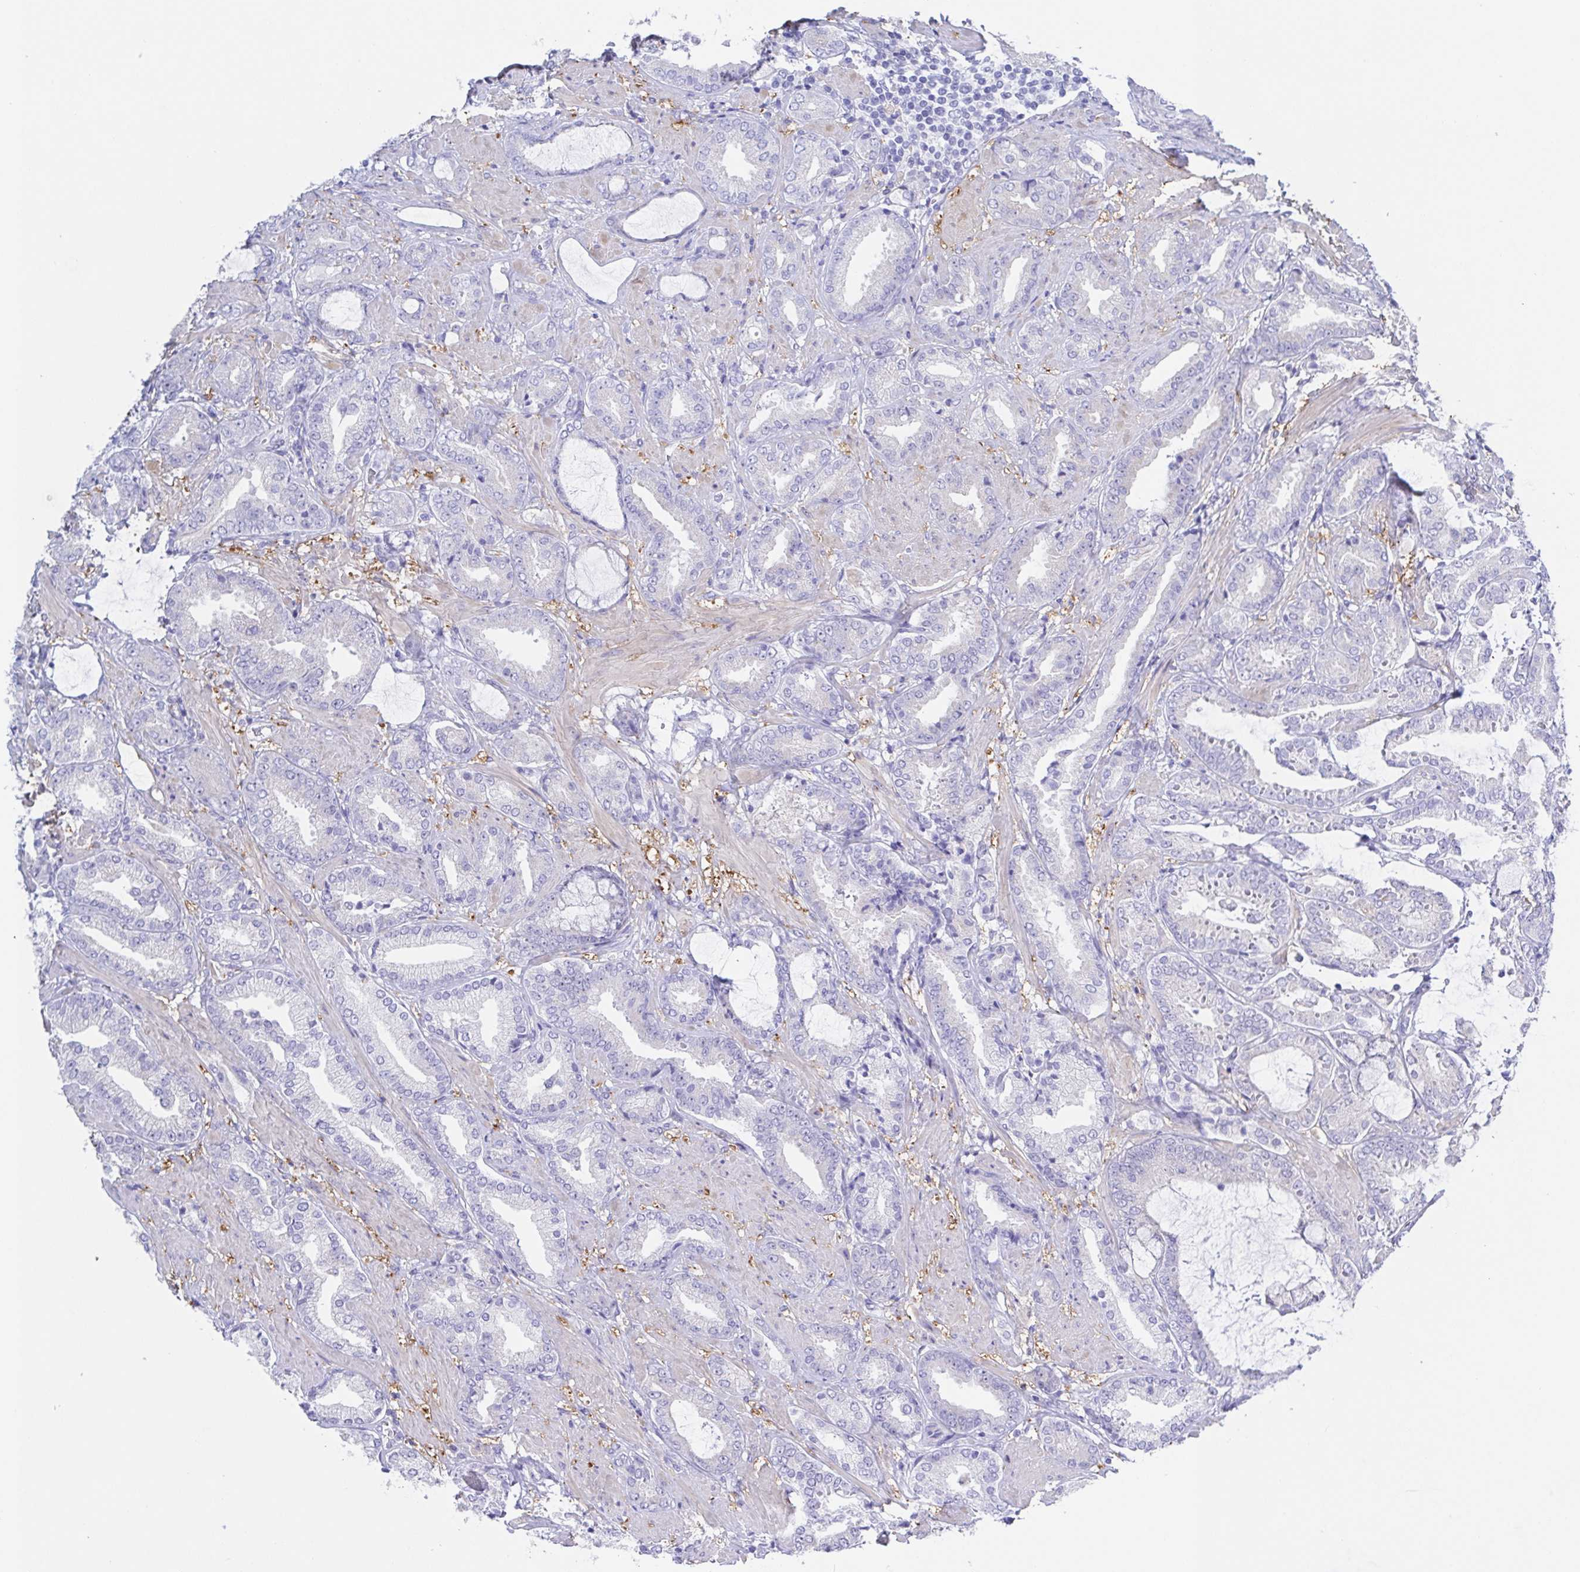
{"staining": {"intensity": "negative", "quantity": "none", "location": "none"}, "tissue": "prostate cancer", "cell_type": "Tumor cells", "image_type": "cancer", "snomed": [{"axis": "morphology", "description": "Adenocarcinoma, High grade"}, {"axis": "topography", "description": "Prostate"}], "caption": "Immunohistochemistry (IHC) histopathology image of neoplastic tissue: human prostate cancer (high-grade adenocarcinoma) stained with DAB (3,3'-diaminobenzidine) demonstrates no significant protein expression in tumor cells. (DAB immunohistochemistry (IHC) with hematoxylin counter stain).", "gene": "MUCL3", "patient": {"sex": "male", "age": 56}}